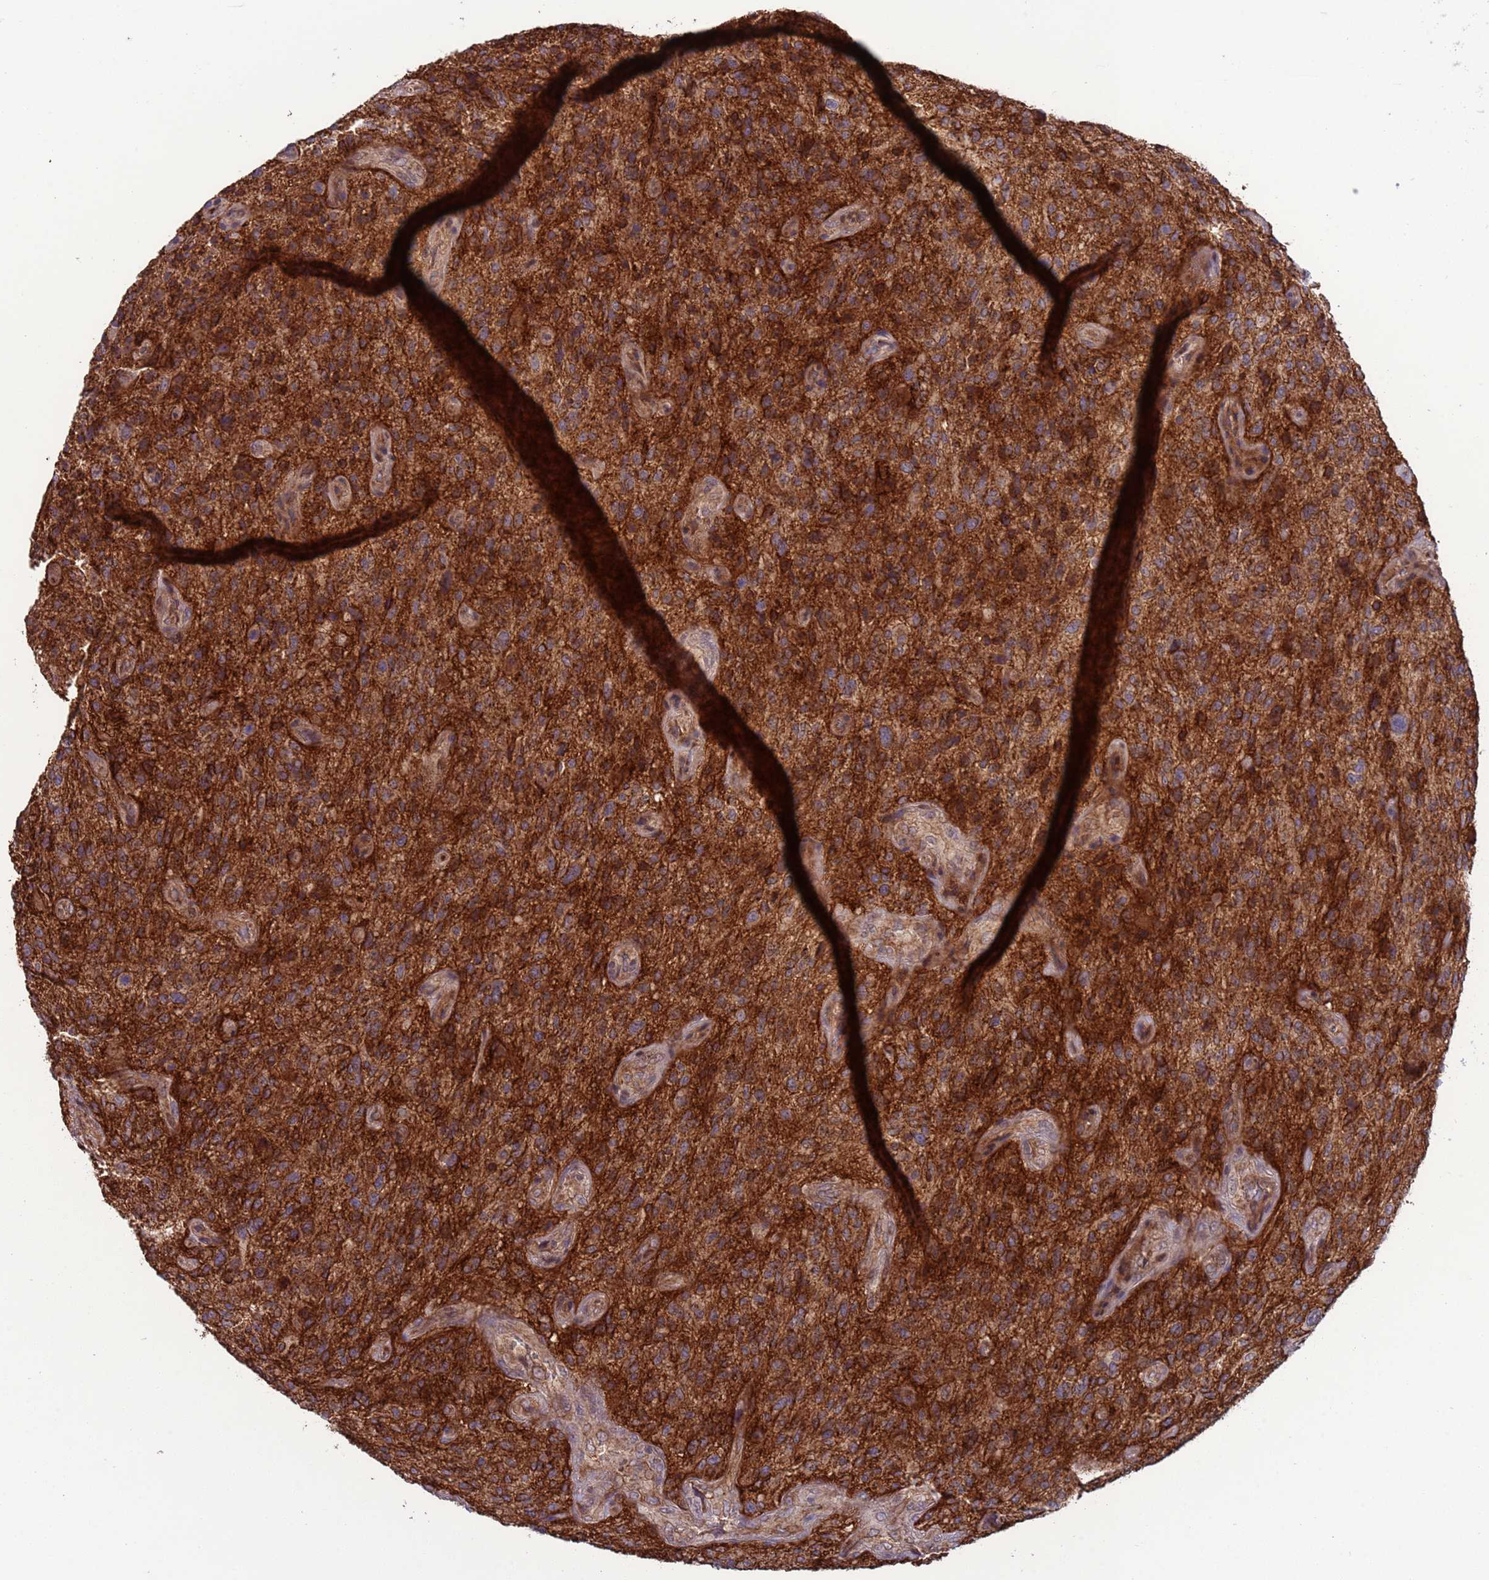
{"staining": {"intensity": "strong", "quantity": ">75%", "location": "cytoplasmic/membranous"}, "tissue": "glioma", "cell_type": "Tumor cells", "image_type": "cancer", "snomed": [{"axis": "morphology", "description": "Glioma, malignant, High grade"}, {"axis": "topography", "description": "Brain"}], "caption": "Tumor cells exhibit high levels of strong cytoplasmic/membranous positivity in about >75% of cells in high-grade glioma (malignant). (DAB IHC, brown staining for protein, blue staining for nuclei).", "gene": "ACAD8", "patient": {"sex": "male", "age": 47}}